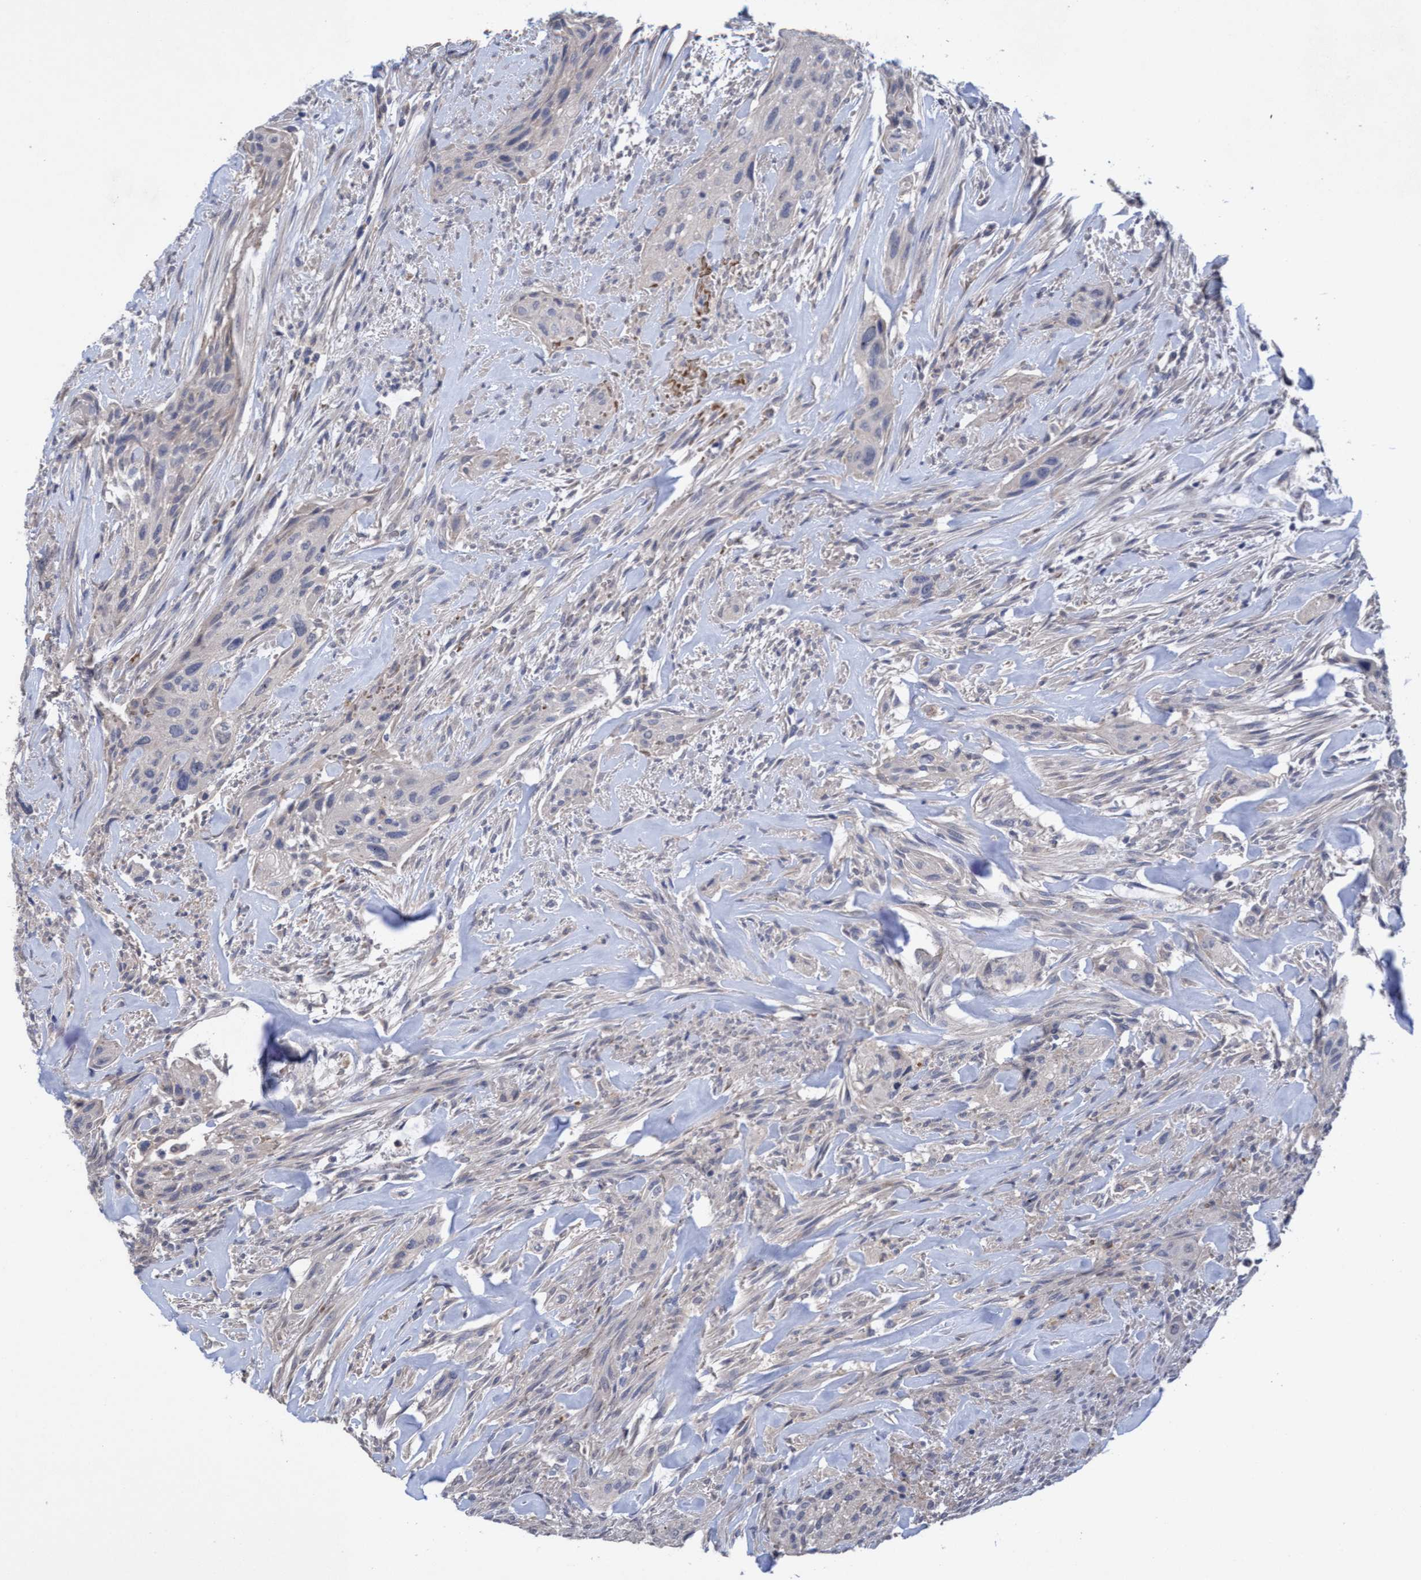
{"staining": {"intensity": "negative", "quantity": "none", "location": "none"}, "tissue": "urothelial cancer", "cell_type": "Tumor cells", "image_type": "cancer", "snomed": [{"axis": "morphology", "description": "Urothelial carcinoma, Low grade"}, {"axis": "morphology", "description": "Urothelial carcinoma, High grade"}, {"axis": "topography", "description": "Urinary bladder"}], "caption": "Immunohistochemical staining of human urothelial cancer displays no significant positivity in tumor cells. Brightfield microscopy of immunohistochemistry (IHC) stained with DAB (3,3'-diaminobenzidine) (brown) and hematoxylin (blue), captured at high magnification.", "gene": "SEMA4D", "patient": {"sex": "male", "age": 35}}